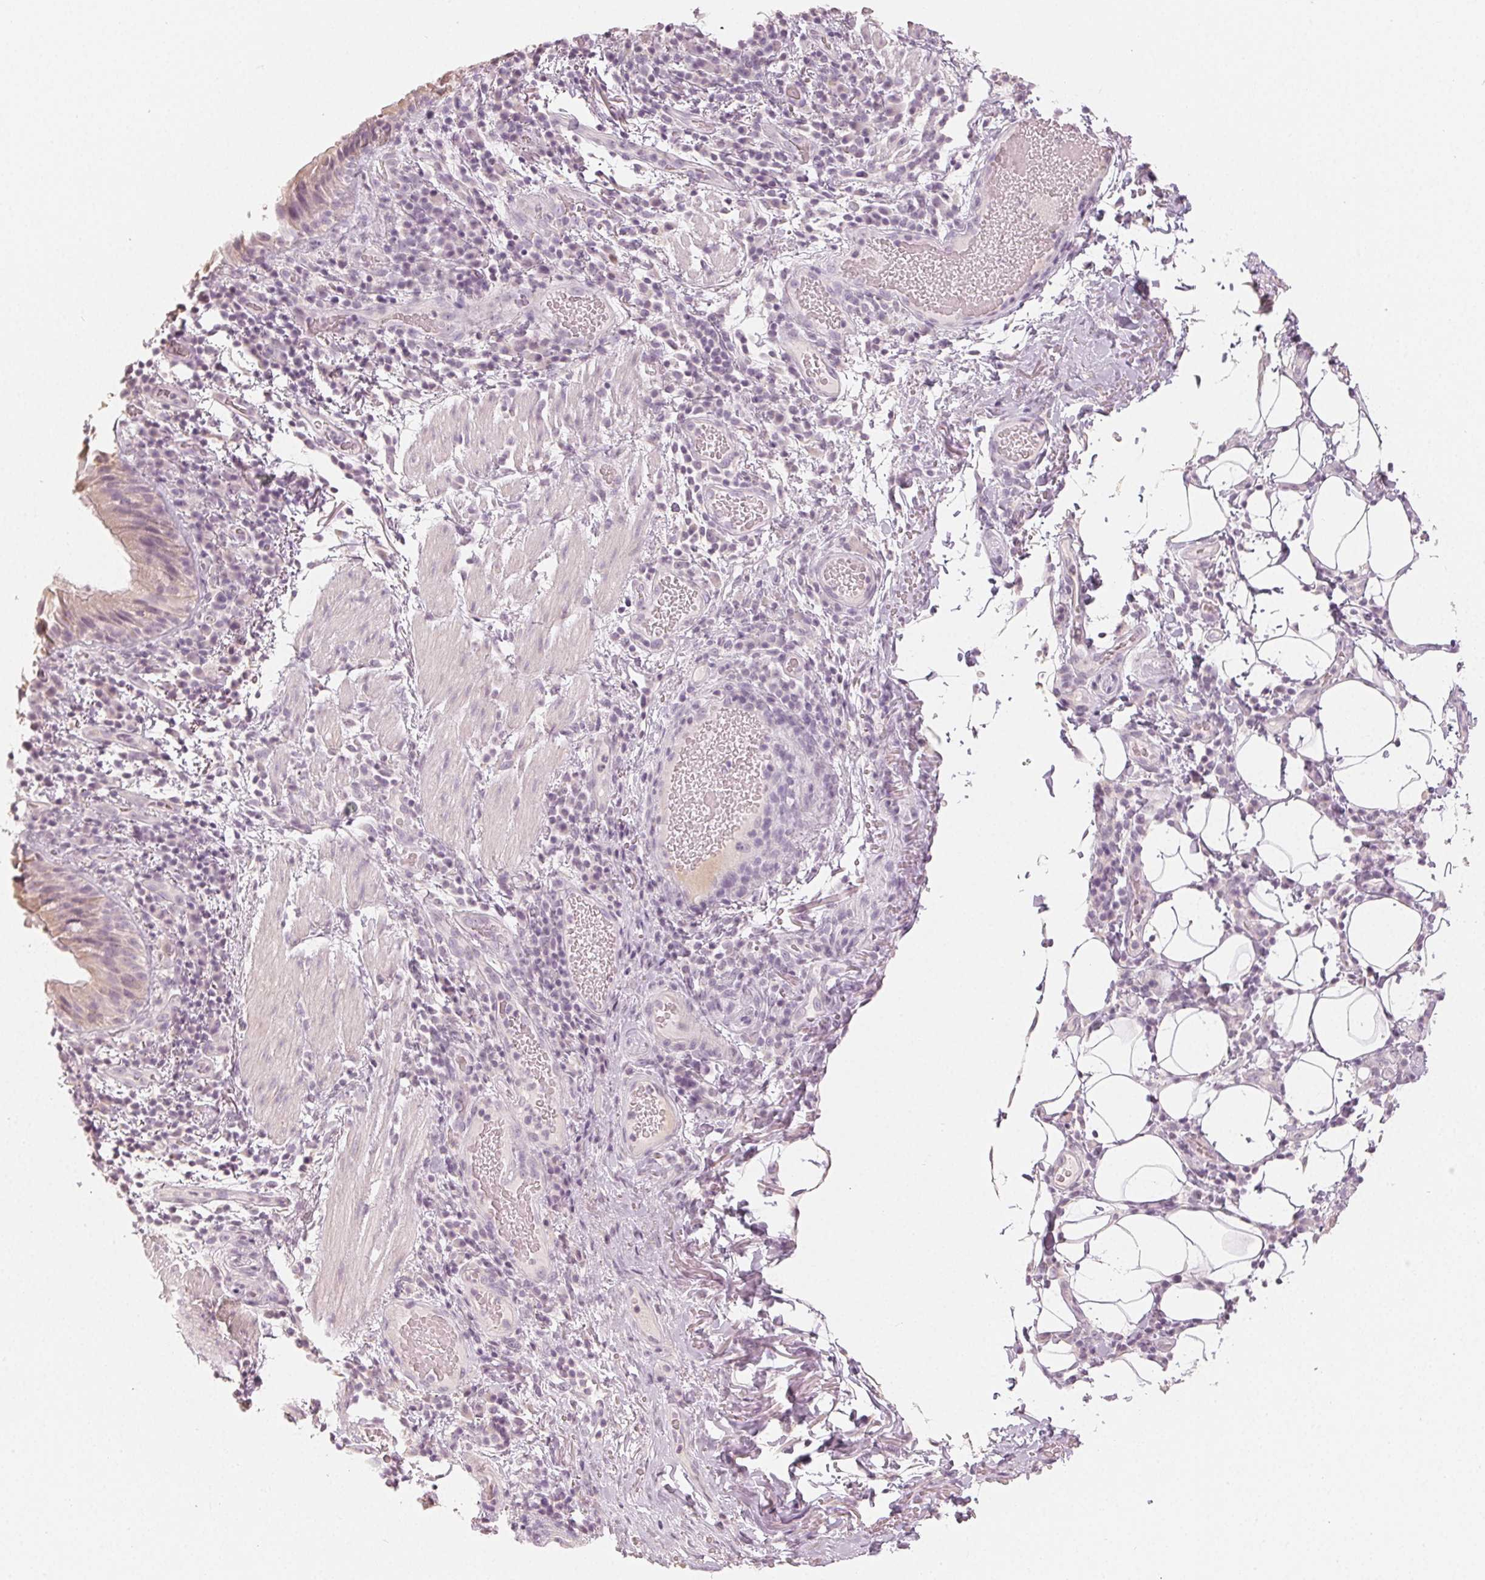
{"staining": {"intensity": "weak", "quantity": "25%-75%", "location": "cytoplasmic/membranous"}, "tissue": "bronchus", "cell_type": "Respiratory epithelial cells", "image_type": "normal", "snomed": [{"axis": "morphology", "description": "Normal tissue, NOS"}, {"axis": "topography", "description": "Lymph node"}, {"axis": "topography", "description": "Bronchus"}], "caption": "A brown stain highlights weak cytoplasmic/membranous expression of a protein in respiratory epithelial cells of benign human bronchus.", "gene": "LVRN", "patient": {"sex": "male", "age": 56}}